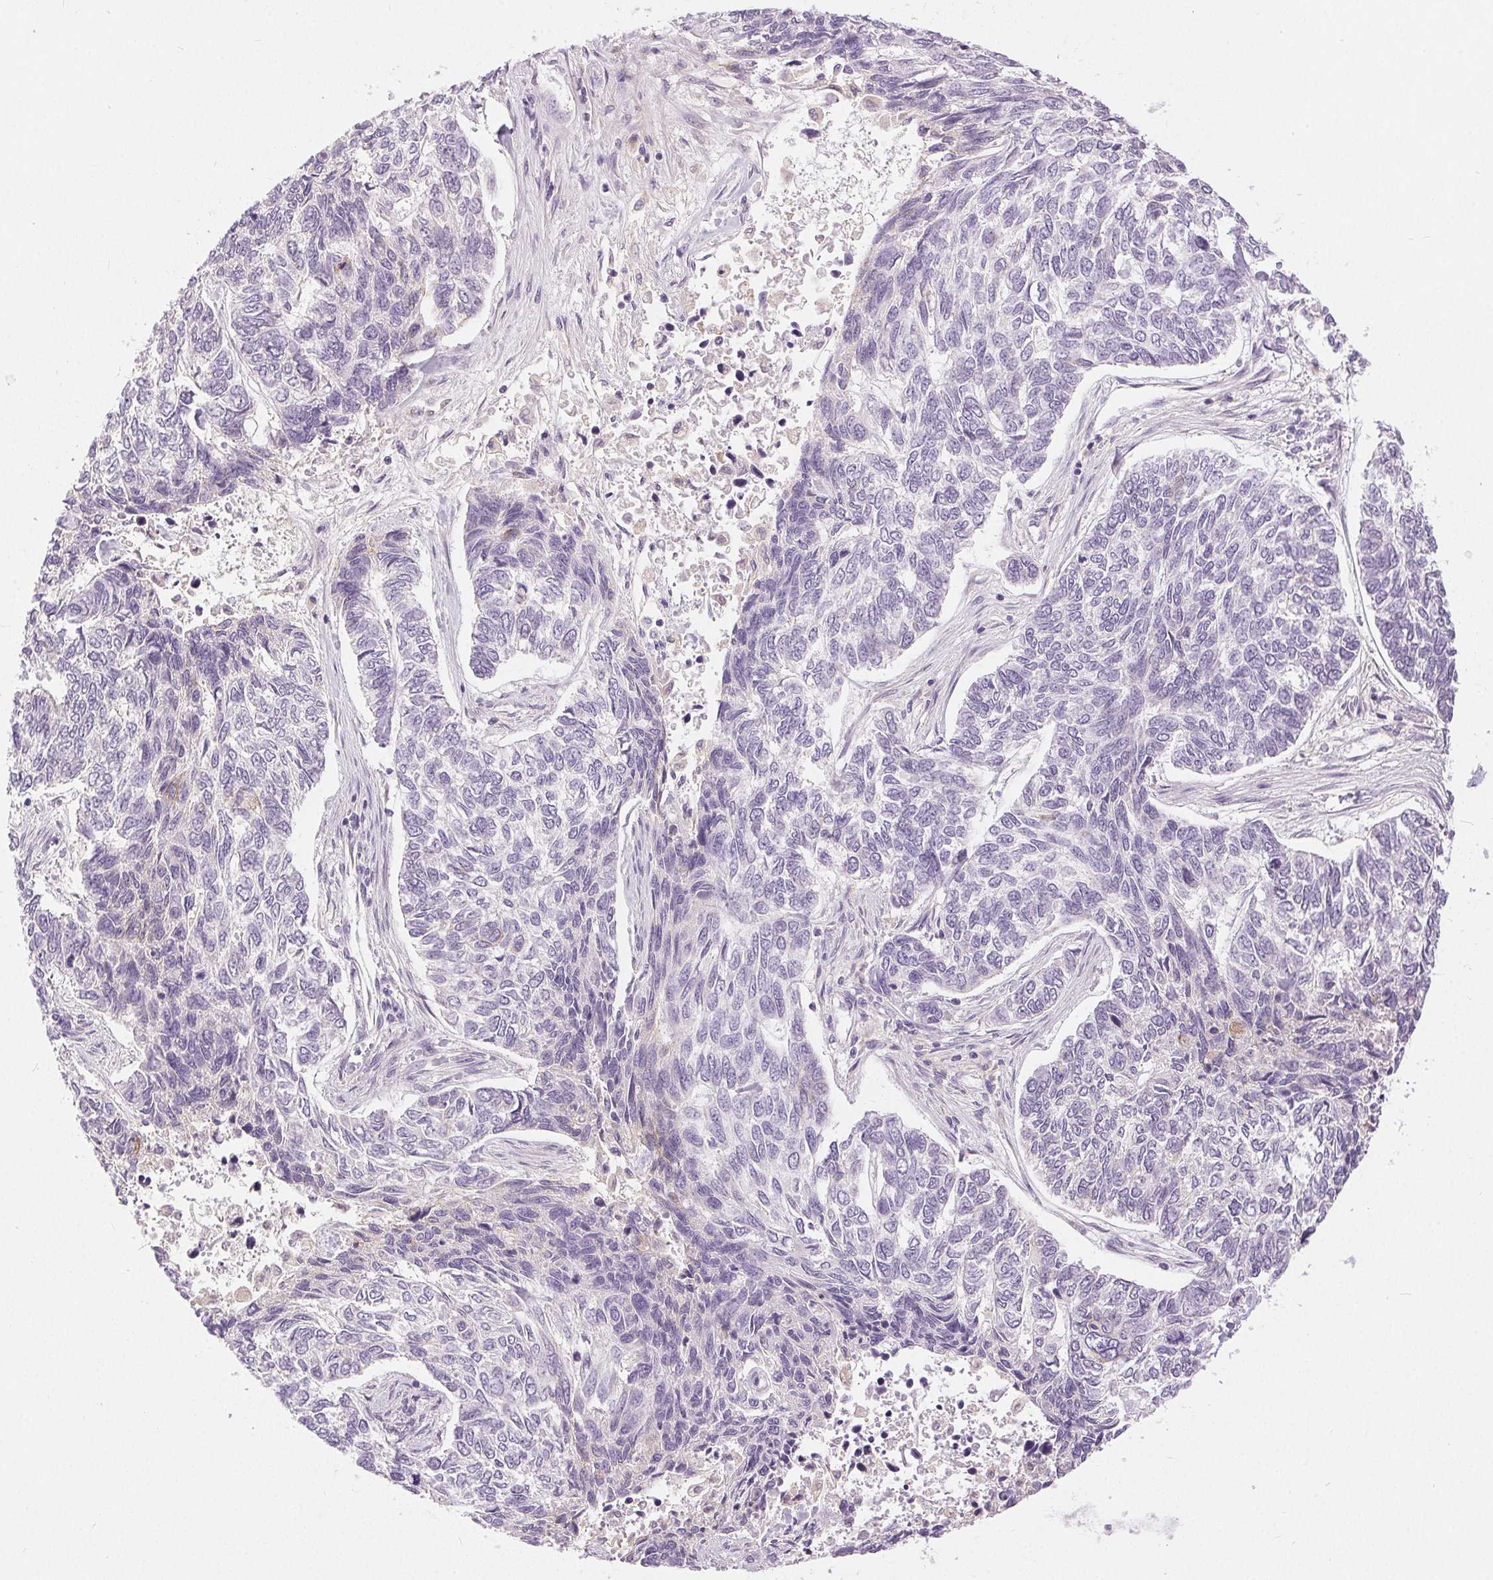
{"staining": {"intensity": "negative", "quantity": "none", "location": "none"}, "tissue": "skin cancer", "cell_type": "Tumor cells", "image_type": "cancer", "snomed": [{"axis": "morphology", "description": "Basal cell carcinoma"}, {"axis": "topography", "description": "Skin"}], "caption": "DAB (3,3'-diaminobenzidine) immunohistochemical staining of basal cell carcinoma (skin) shows no significant positivity in tumor cells.", "gene": "DSG3", "patient": {"sex": "female", "age": 65}}